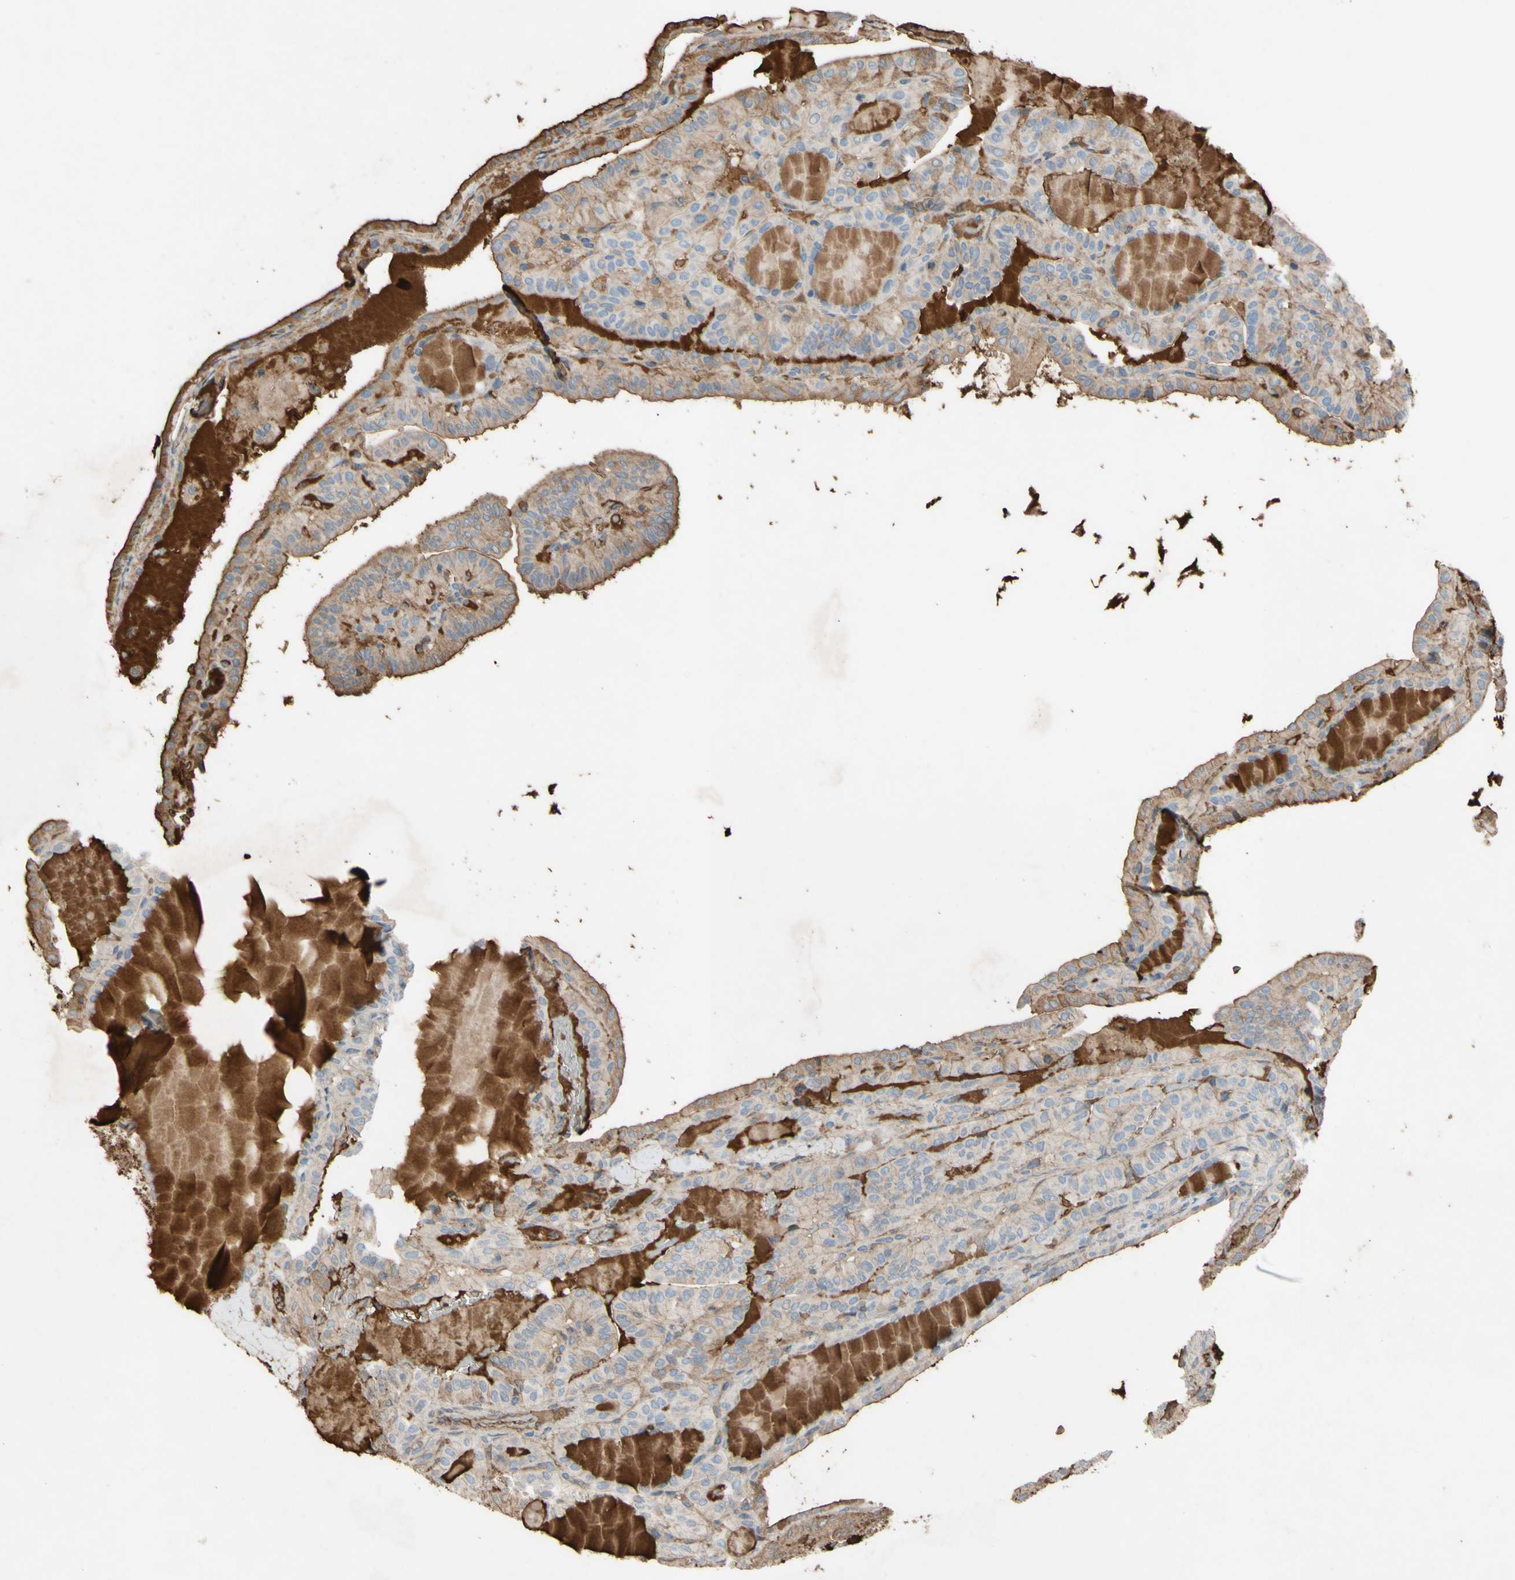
{"staining": {"intensity": "moderate", "quantity": "25%-75%", "location": "cytoplasmic/membranous"}, "tissue": "thyroid cancer", "cell_type": "Tumor cells", "image_type": "cancer", "snomed": [{"axis": "morphology", "description": "Papillary adenocarcinoma, NOS"}, {"axis": "topography", "description": "Thyroid gland"}], "caption": "Tumor cells exhibit medium levels of moderate cytoplasmic/membranous staining in about 25%-75% of cells in papillary adenocarcinoma (thyroid).", "gene": "TIMP2", "patient": {"sex": "male", "age": 77}}